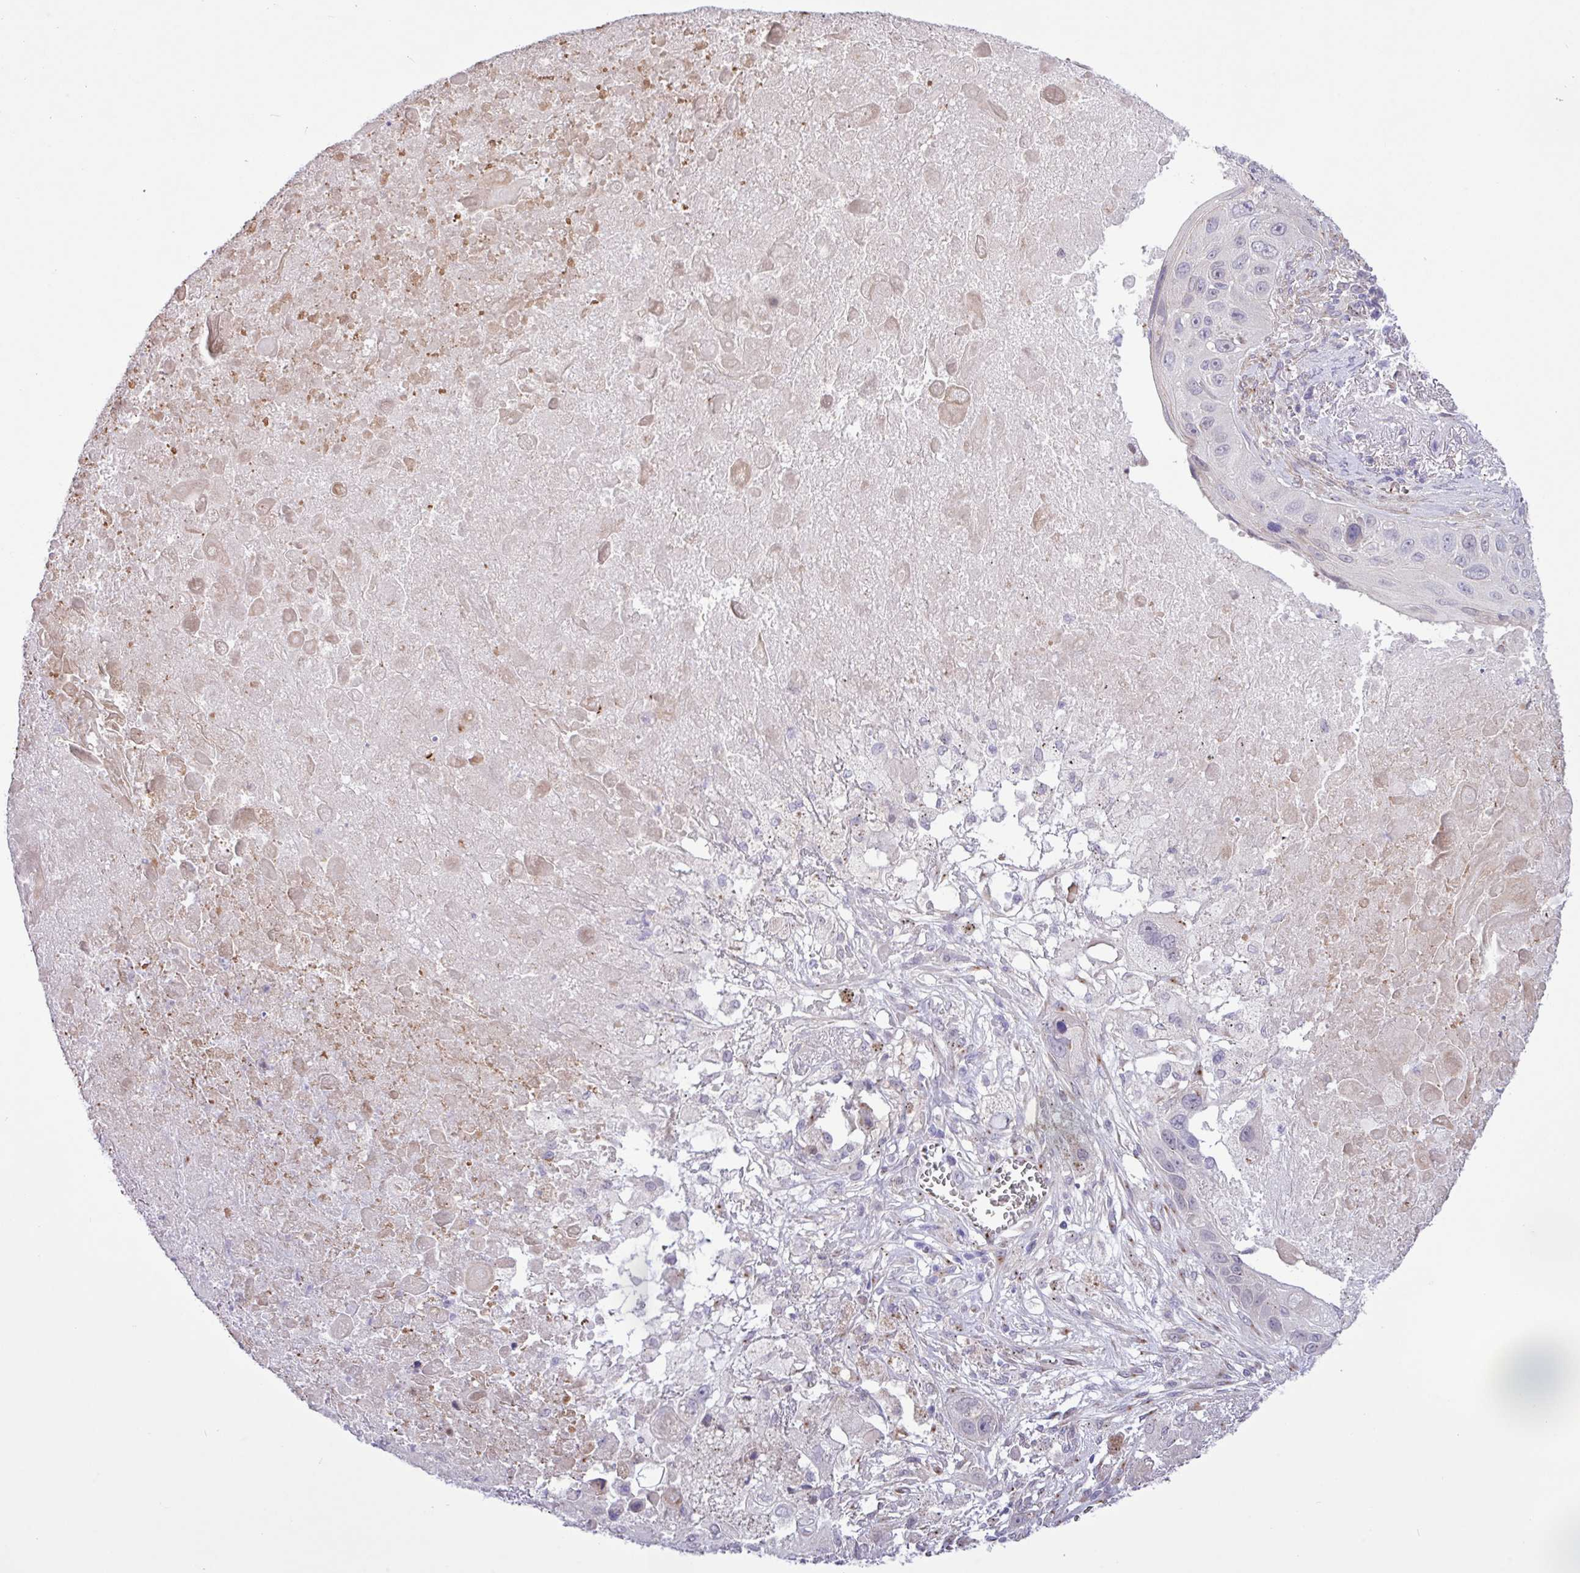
{"staining": {"intensity": "negative", "quantity": "none", "location": "none"}, "tissue": "lung cancer", "cell_type": "Tumor cells", "image_type": "cancer", "snomed": [{"axis": "morphology", "description": "Squamous cell carcinoma, NOS"}, {"axis": "topography", "description": "Lung"}], "caption": "Lung cancer stained for a protein using IHC shows no staining tumor cells.", "gene": "SPINK8", "patient": {"sex": "male", "age": 66}}